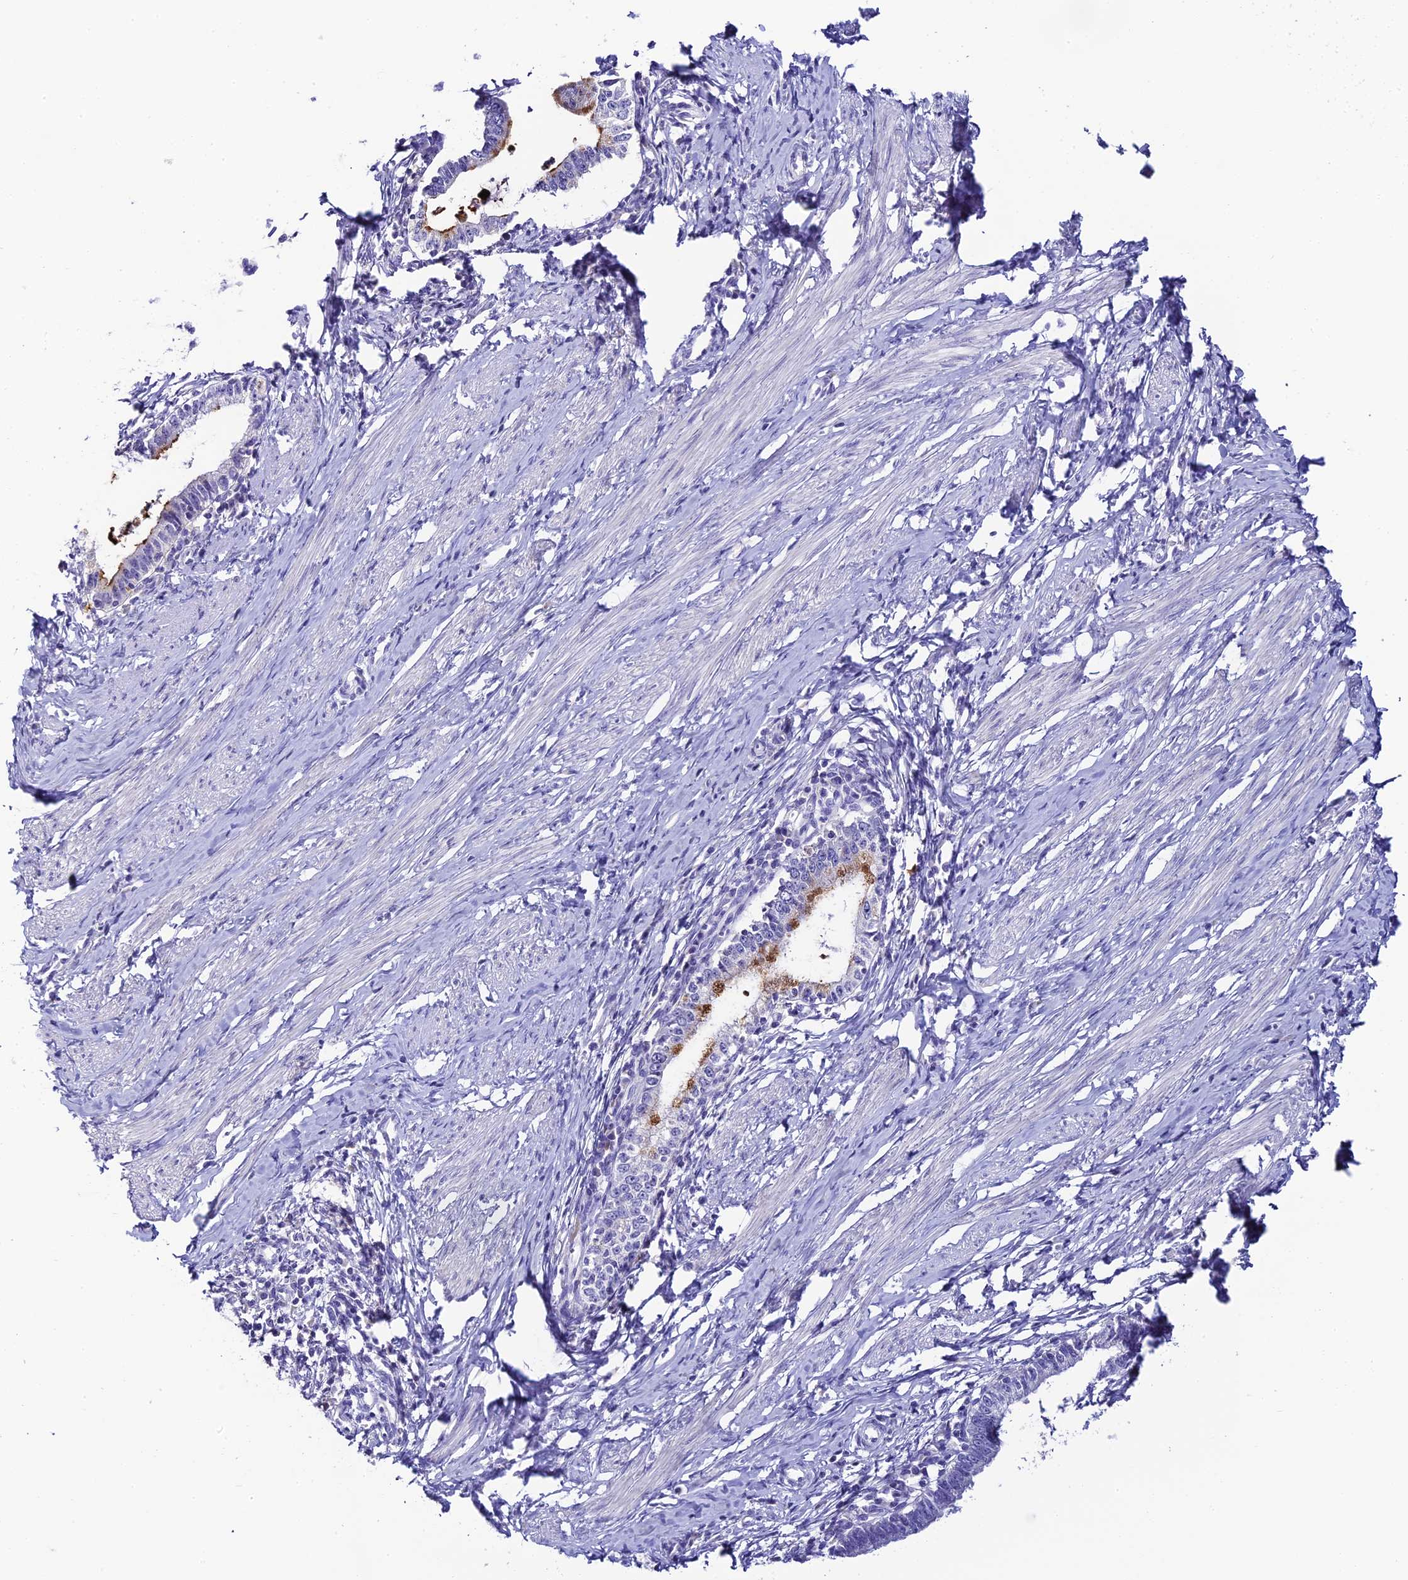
{"staining": {"intensity": "moderate", "quantity": "<25%", "location": "cytoplasmic/membranous"}, "tissue": "cervical cancer", "cell_type": "Tumor cells", "image_type": "cancer", "snomed": [{"axis": "morphology", "description": "Adenocarcinoma, NOS"}, {"axis": "topography", "description": "Cervix"}], "caption": "DAB immunohistochemical staining of cervical cancer displays moderate cytoplasmic/membranous protein expression in about <25% of tumor cells.", "gene": "C12orf29", "patient": {"sex": "female", "age": 36}}